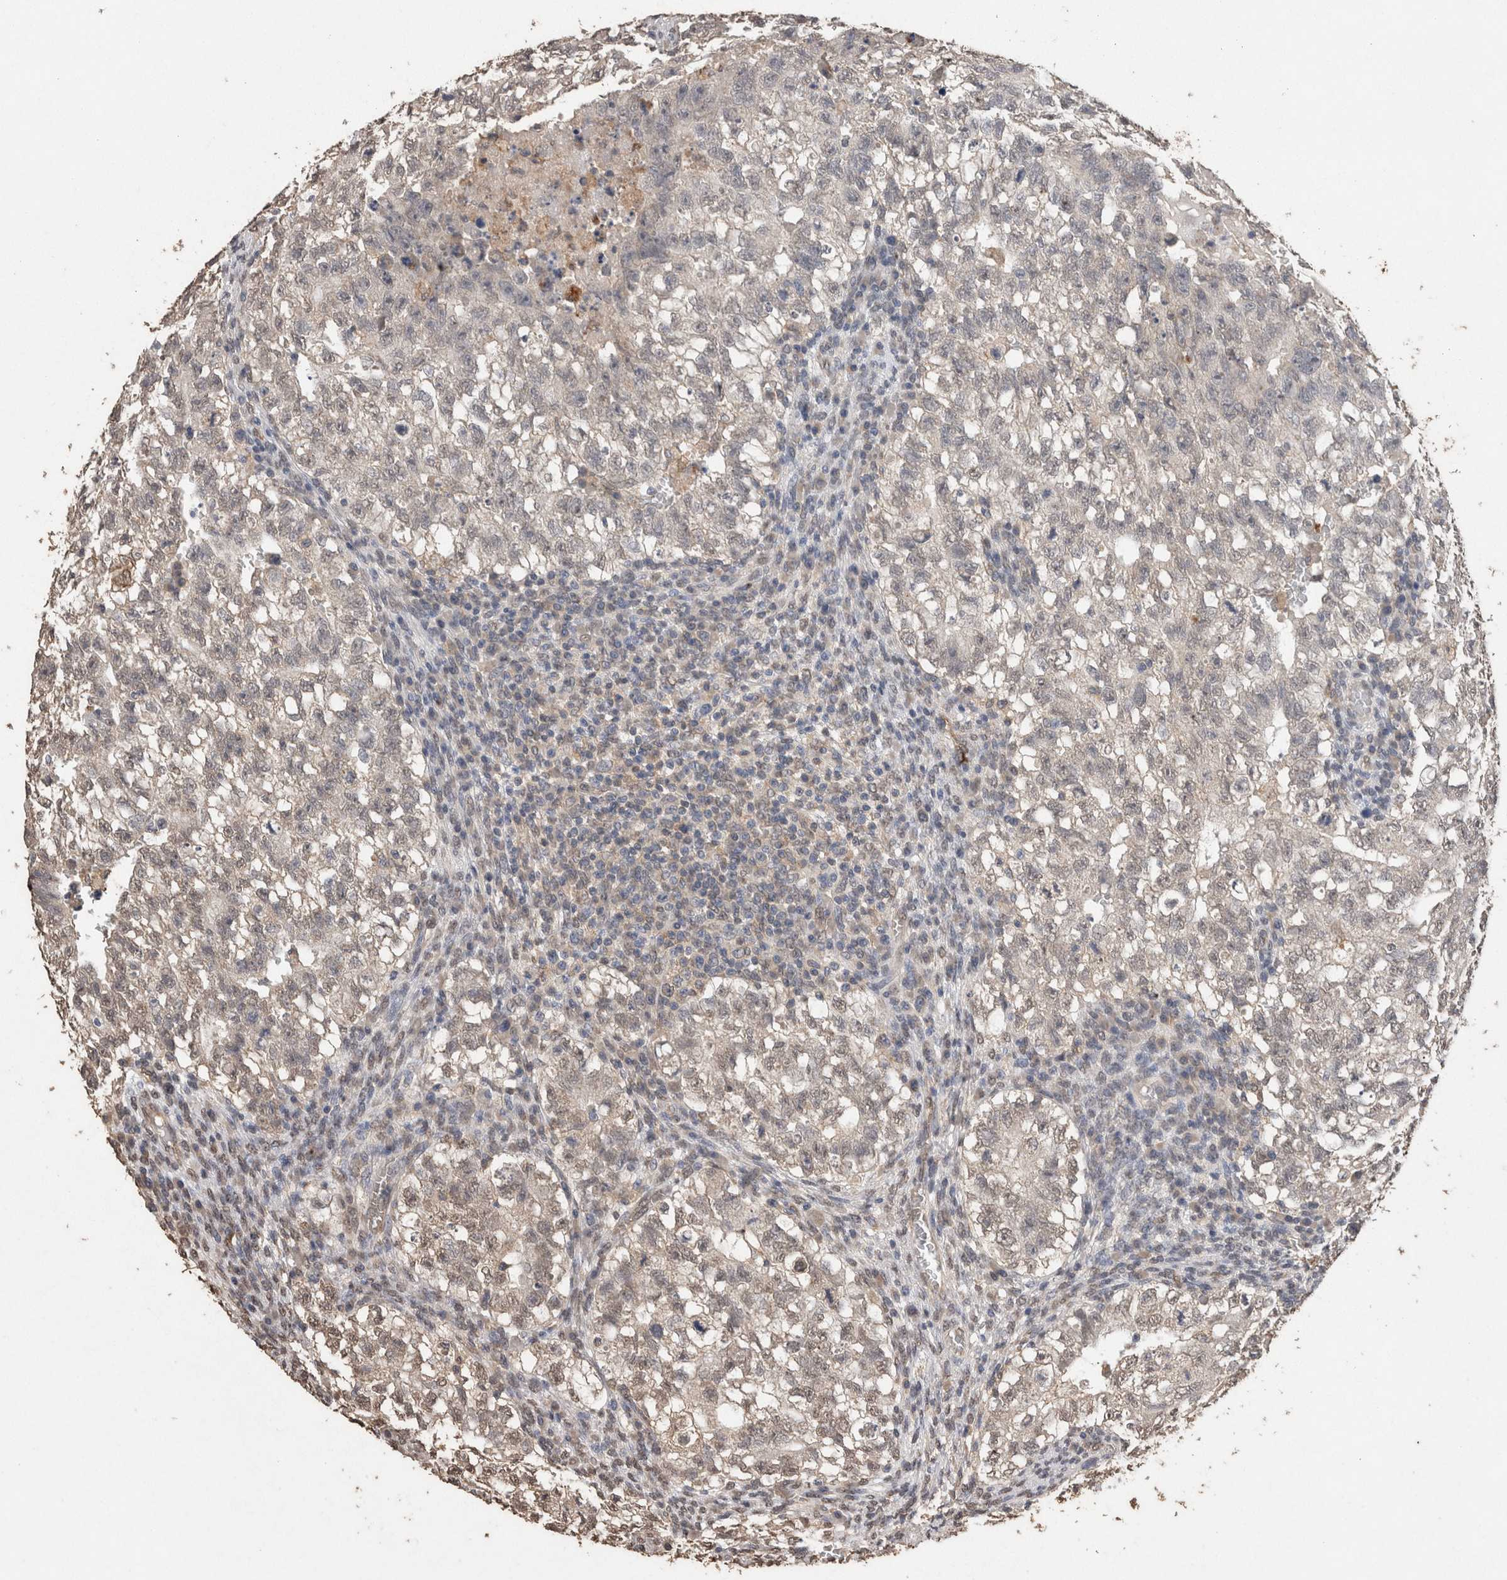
{"staining": {"intensity": "negative", "quantity": "none", "location": "none"}, "tissue": "testis cancer", "cell_type": "Tumor cells", "image_type": "cancer", "snomed": [{"axis": "morphology", "description": "Seminoma, NOS"}, {"axis": "morphology", "description": "Carcinoma, Embryonal, NOS"}, {"axis": "topography", "description": "Testis"}], "caption": "Immunohistochemistry photomicrograph of human testis cancer stained for a protein (brown), which demonstrates no staining in tumor cells. (Stains: DAB (3,3'-diaminobenzidine) immunohistochemistry (IHC) with hematoxylin counter stain, Microscopy: brightfield microscopy at high magnification).", "gene": "S100A10", "patient": {"sex": "male", "age": 38}}